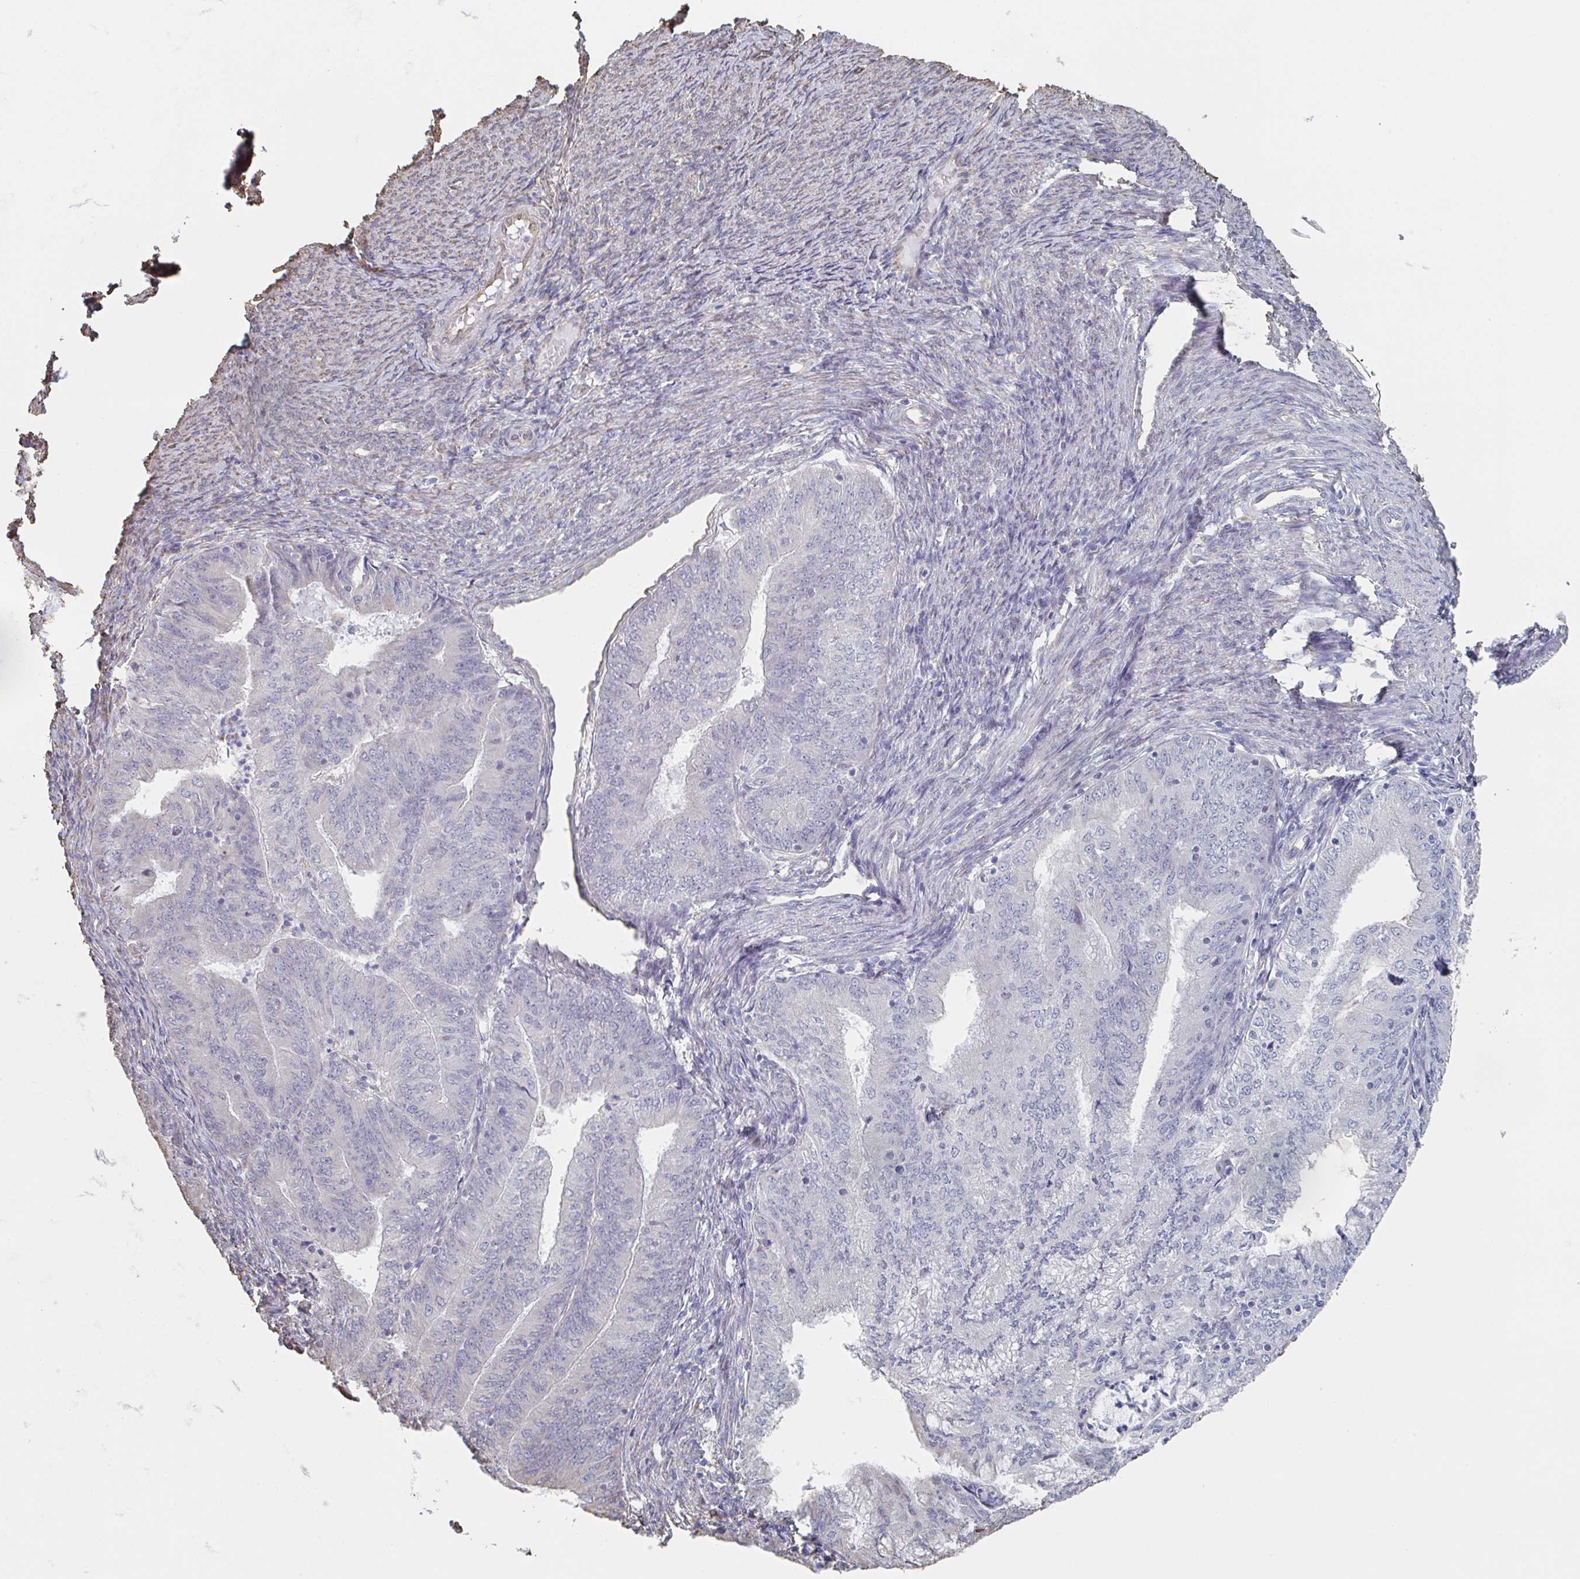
{"staining": {"intensity": "negative", "quantity": "none", "location": "none"}, "tissue": "endometrial cancer", "cell_type": "Tumor cells", "image_type": "cancer", "snomed": [{"axis": "morphology", "description": "Adenocarcinoma, NOS"}, {"axis": "topography", "description": "Endometrium"}], "caption": "Immunohistochemical staining of endometrial cancer (adenocarcinoma) demonstrates no significant staining in tumor cells. The staining is performed using DAB (3,3'-diaminobenzidine) brown chromogen with nuclei counter-stained in using hematoxylin.", "gene": "RAB5IF", "patient": {"sex": "female", "age": 57}}